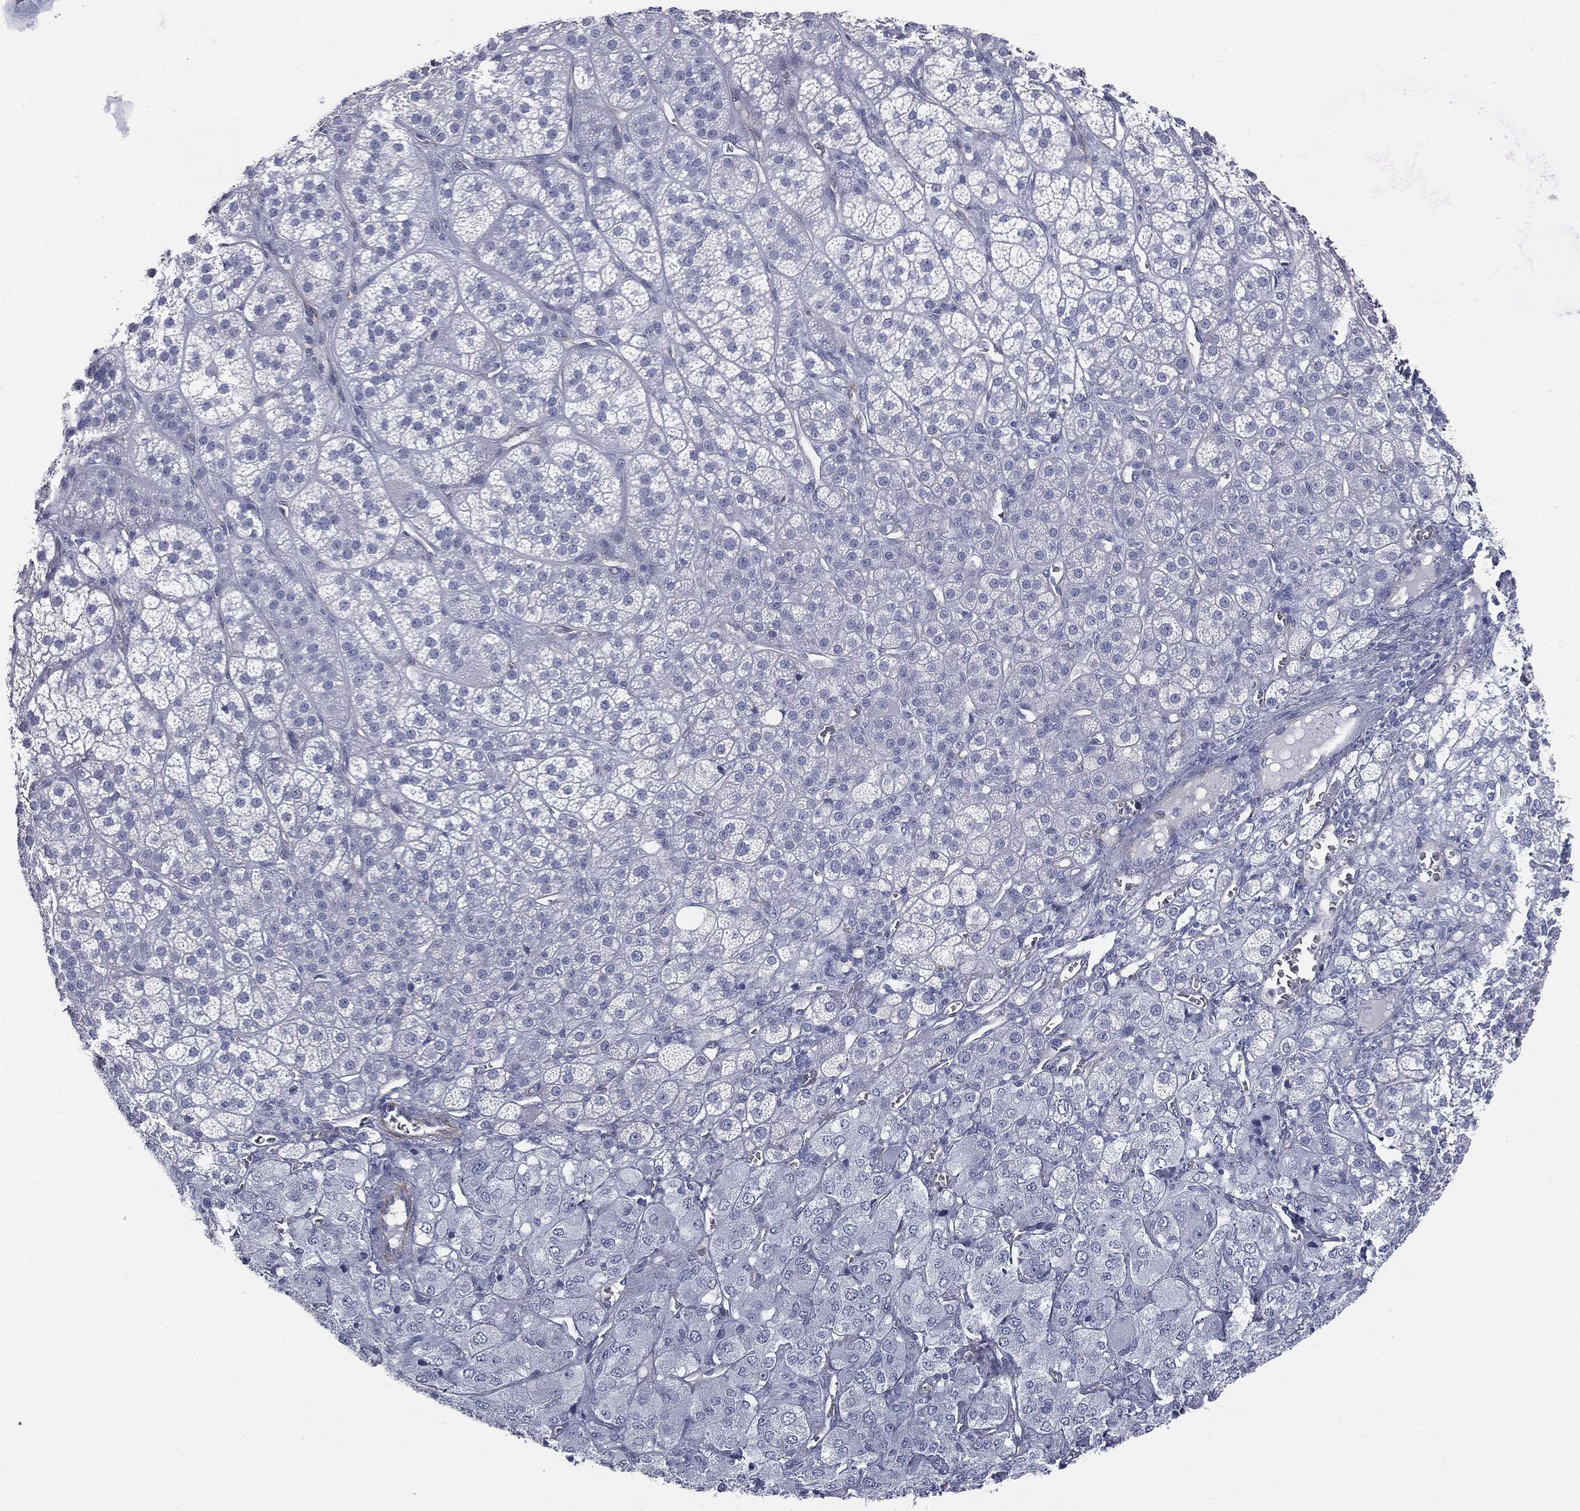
{"staining": {"intensity": "negative", "quantity": "none", "location": "none"}, "tissue": "adrenal gland", "cell_type": "Glandular cells", "image_type": "normal", "snomed": [{"axis": "morphology", "description": "Normal tissue, NOS"}, {"axis": "topography", "description": "Adrenal gland"}], "caption": "Immunohistochemistry (IHC) image of benign adrenal gland: adrenal gland stained with DAB exhibits no significant protein staining in glandular cells. The staining is performed using DAB (3,3'-diaminobenzidine) brown chromogen with nuclei counter-stained in using hematoxylin.", "gene": "MUC5AC", "patient": {"sex": "female", "age": 60}}